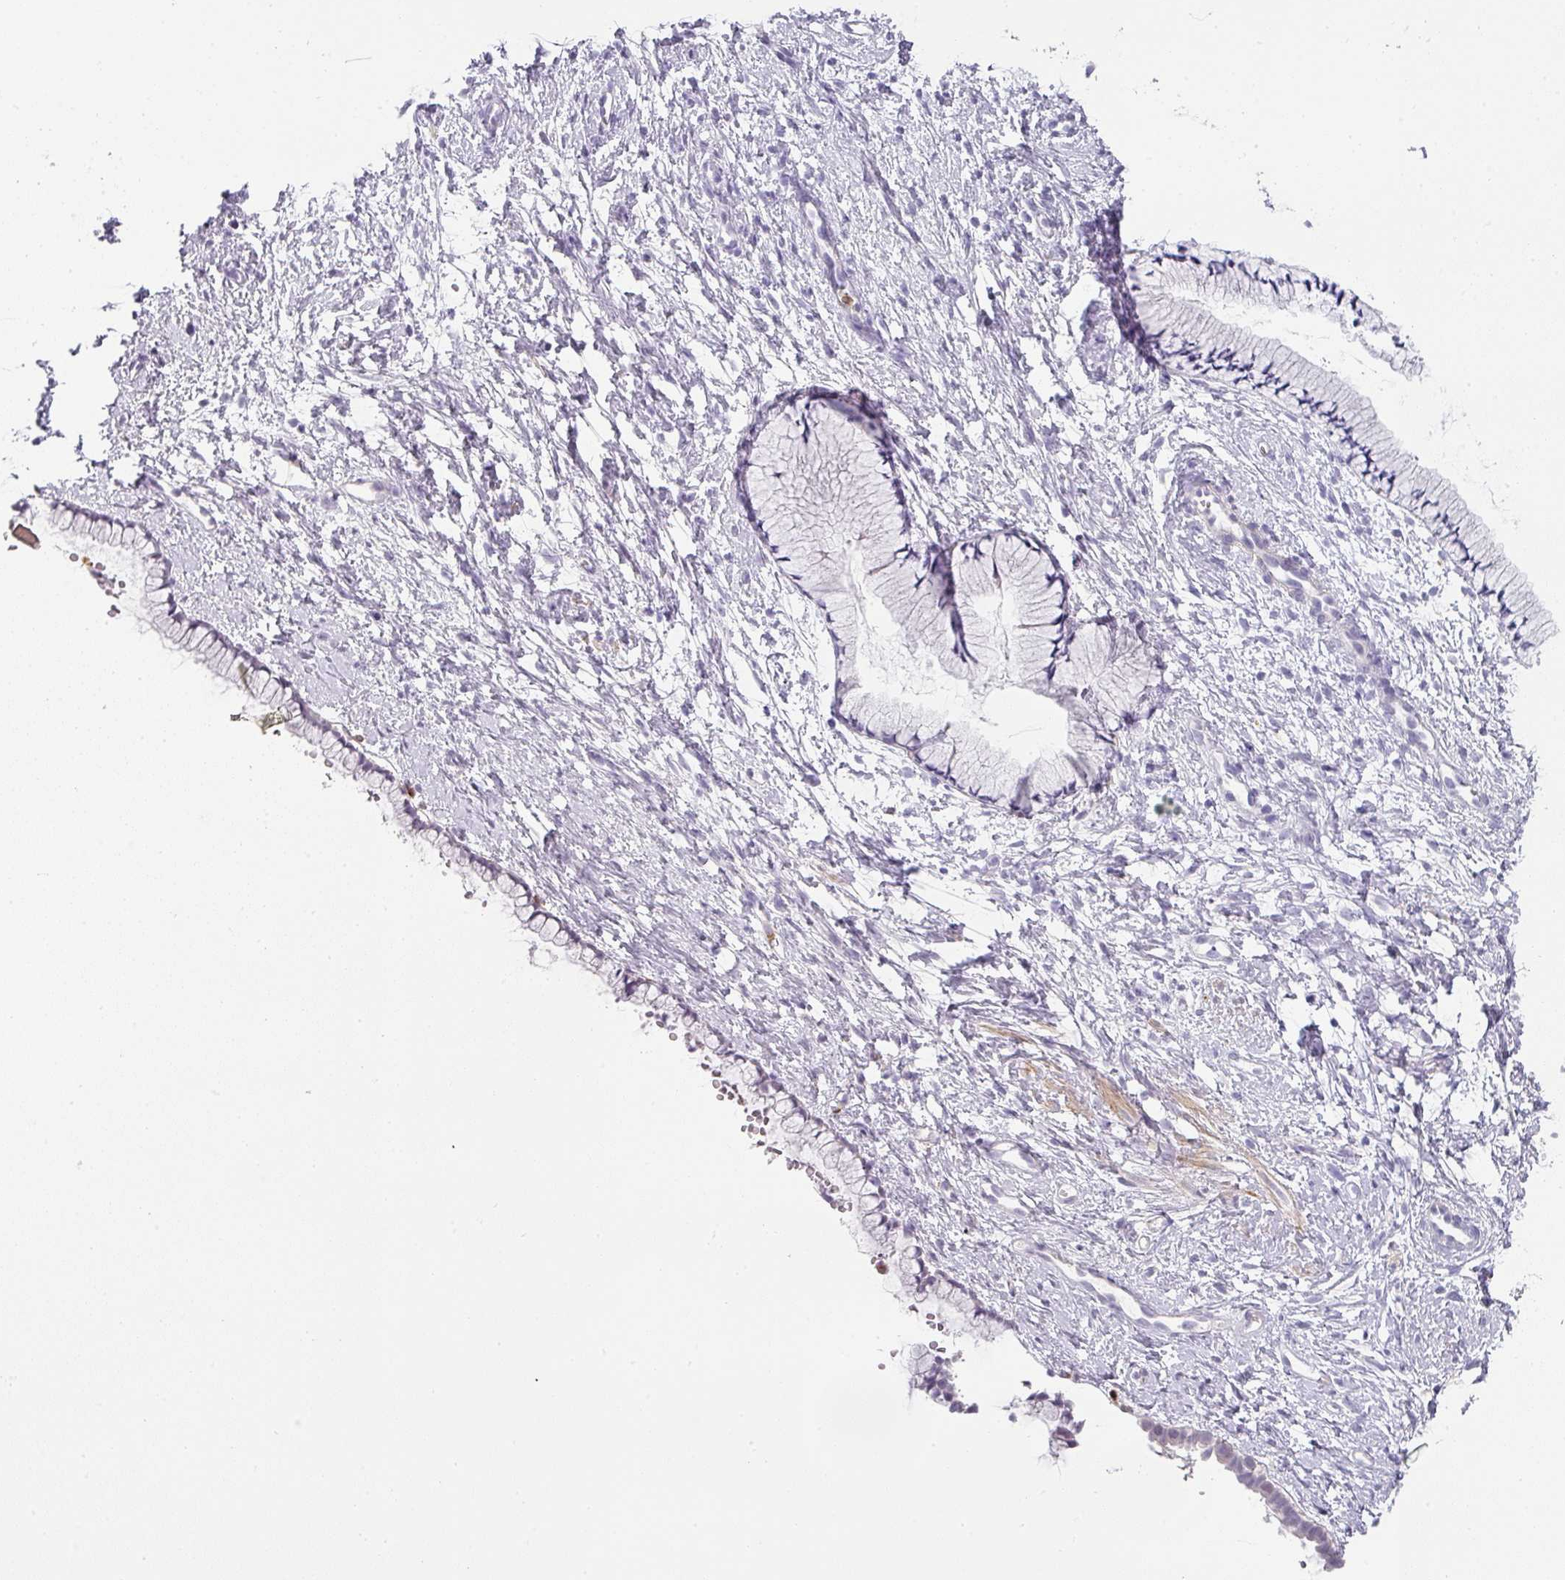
{"staining": {"intensity": "negative", "quantity": "none", "location": "none"}, "tissue": "cervix", "cell_type": "Glandular cells", "image_type": "normal", "snomed": [{"axis": "morphology", "description": "Normal tissue, NOS"}, {"axis": "topography", "description": "Cervix"}], "caption": "IHC photomicrograph of normal cervix stained for a protein (brown), which shows no staining in glandular cells. (DAB (3,3'-diaminobenzidine) immunohistochemistry, high magnification).", "gene": "BTLA", "patient": {"sex": "female", "age": 57}}